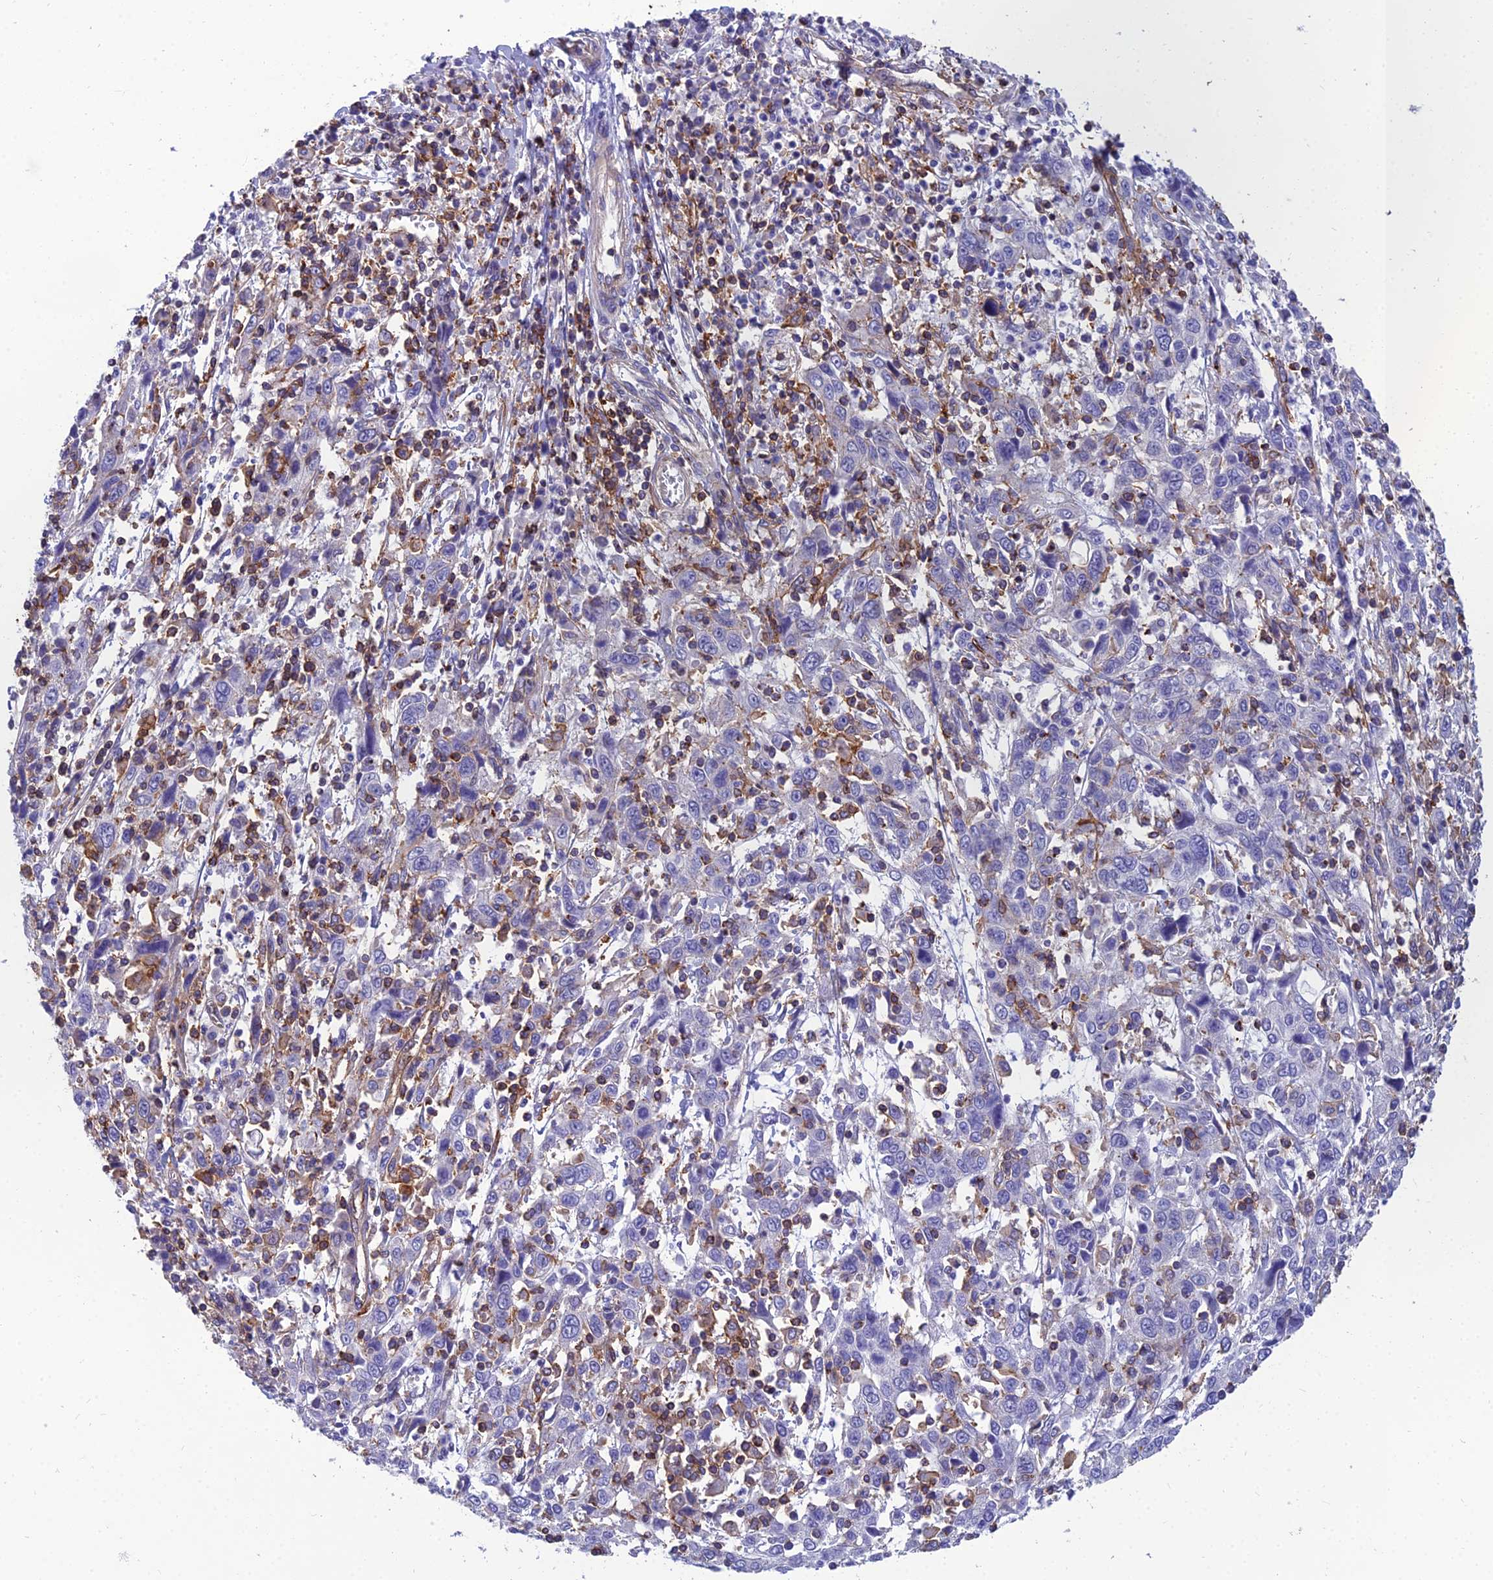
{"staining": {"intensity": "negative", "quantity": "none", "location": "none"}, "tissue": "cervical cancer", "cell_type": "Tumor cells", "image_type": "cancer", "snomed": [{"axis": "morphology", "description": "Squamous cell carcinoma, NOS"}, {"axis": "topography", "description": "Cervix"}], "caption": "The histopathology image shows no significant expression in tumor cells of cervical squamous cell carcinoma. (Immunohistochemistry (ihc), brightfield microscopy, high magnification).", "gene": "PPP1R18", "patient": {"sex": "female", "age": 46}}